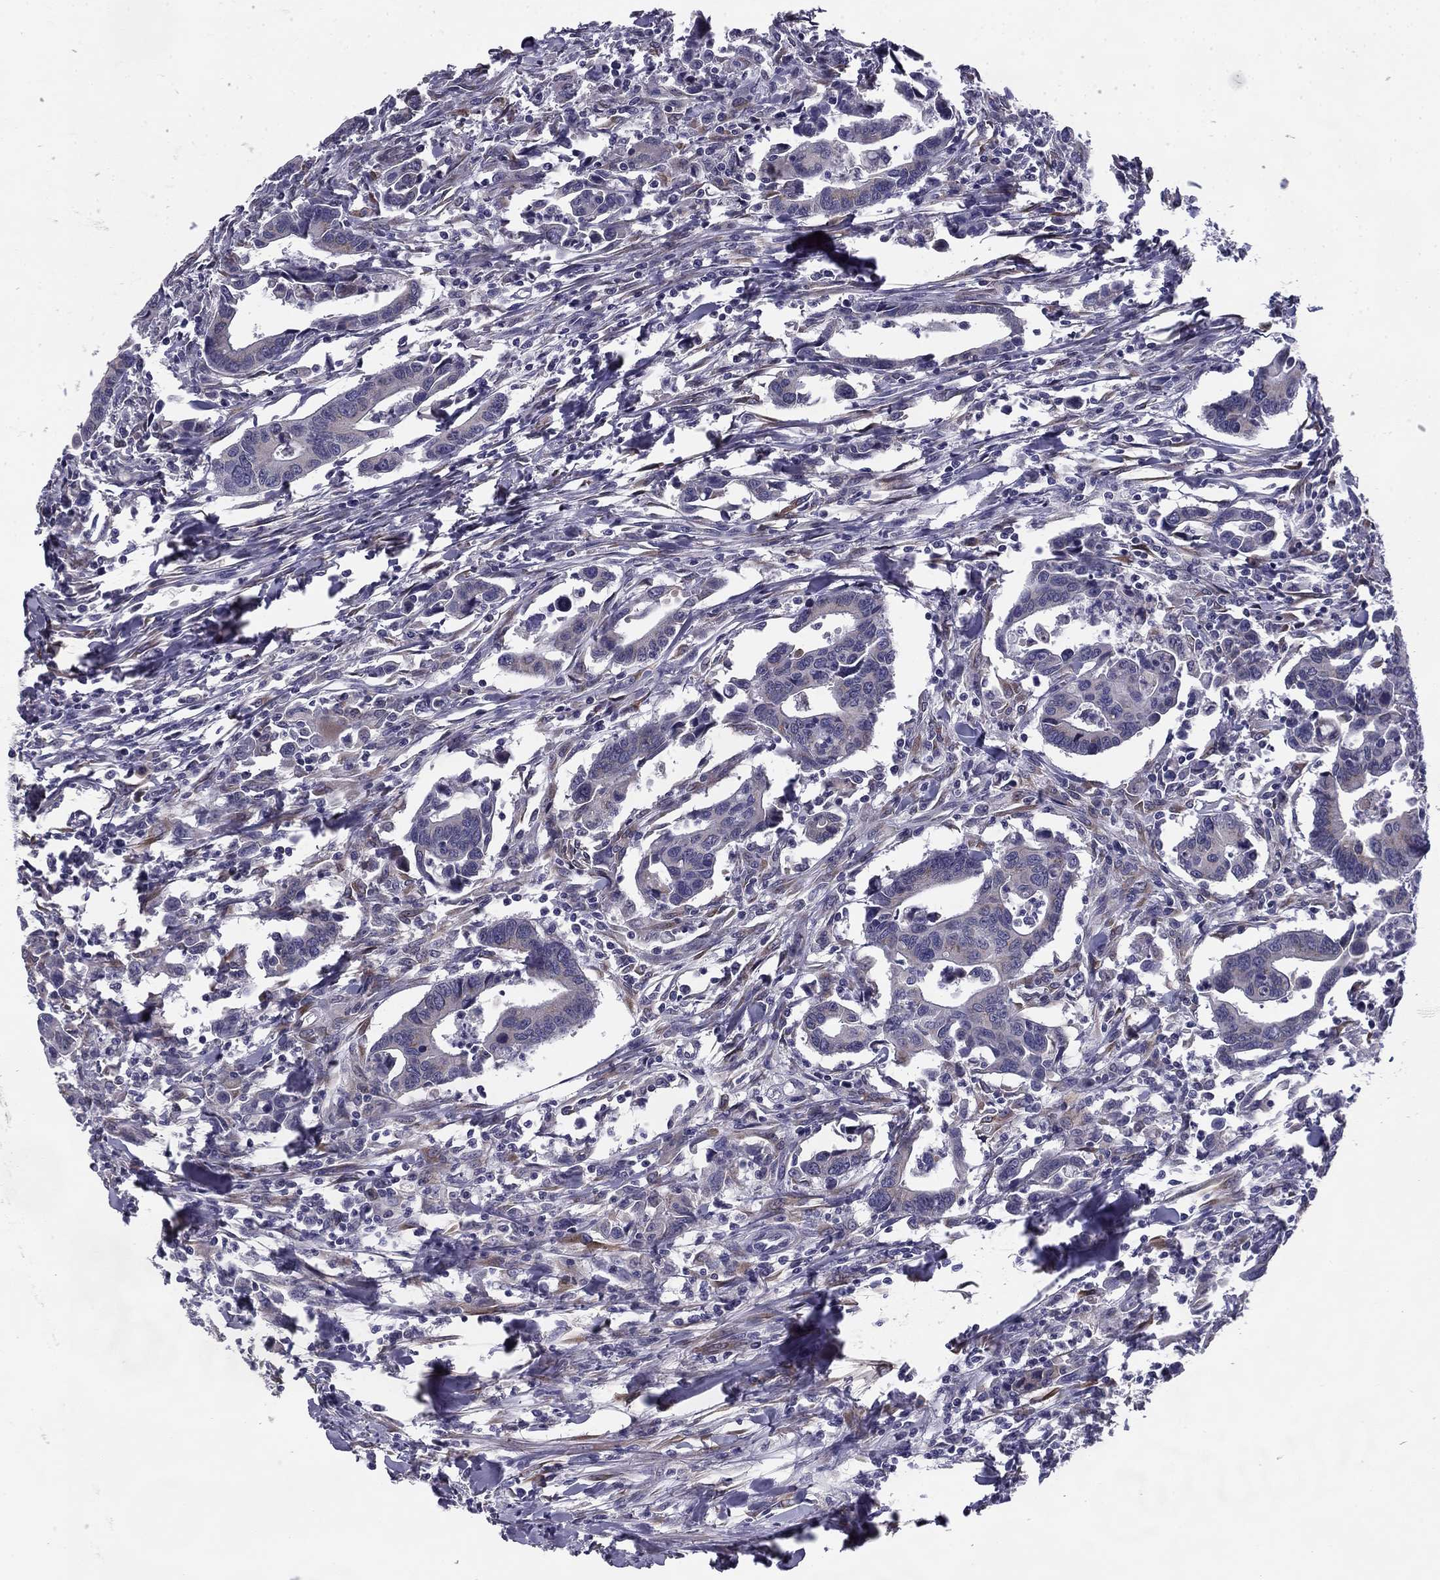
{"staining": {"intensity": "weak", "quantity": "<25%", "location": "cytoplasmic/membranous"}, "tissue": "colorectal cancer", "cell_type": "Tumor cells", "image_type": "cancer", "snomed": [{"axis": "morphology", "description": "Adenocarcinoma, NOS"}, {"axis": "topography", "description": "Rectum"}], "caption": "Protein analysis of adenocarcinoma (colorectal) reveals no significant positivity in tumor cells.", "gene": "TMED3", "patient": {"sex": "male", "age": 67}}